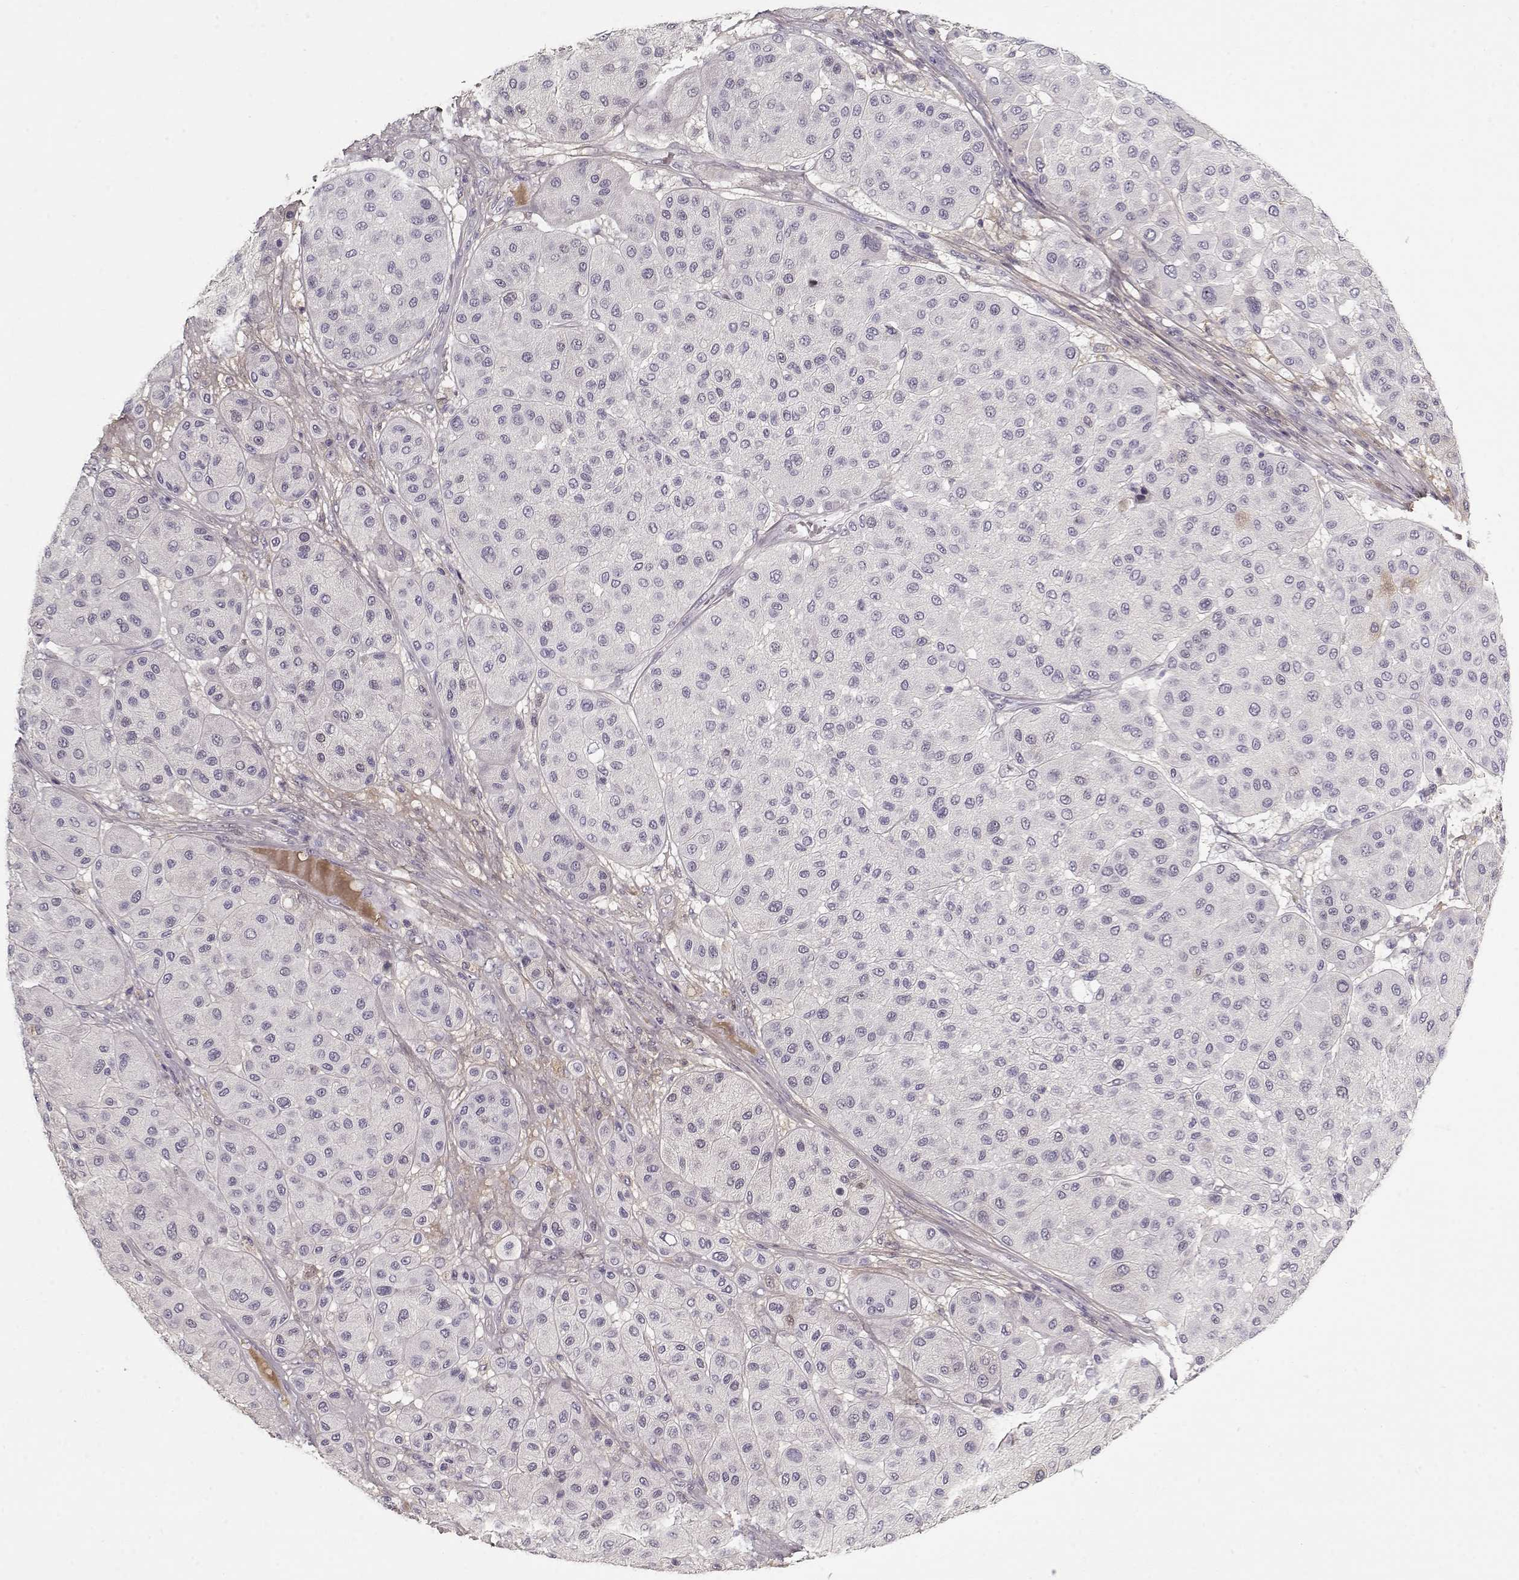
{"staining": {"intensity": "weak", "quantity": "<25%", "location": "cytoplasmic/membranous"}, "tissue": "melanoma", "cell_type": "Tumor cells", "image_type": "cancer", "snomed": [{"axis": "morphology", "description": "Malignant melanoma, Metastatic site"}, {"axis": "topography", "description": "Smooth muscle"}], "caption": "This is a histopathology image of immunohistochemistry staining of malignant melanoma (metastatic site), which shows no staining in tumor cells. (DAB (3,3'-diaminobenzidine) IHC visualized using brightfield microscopy, high magnification).", "gene": "LUM", "patient": {"sex": "male", "age": 41}}